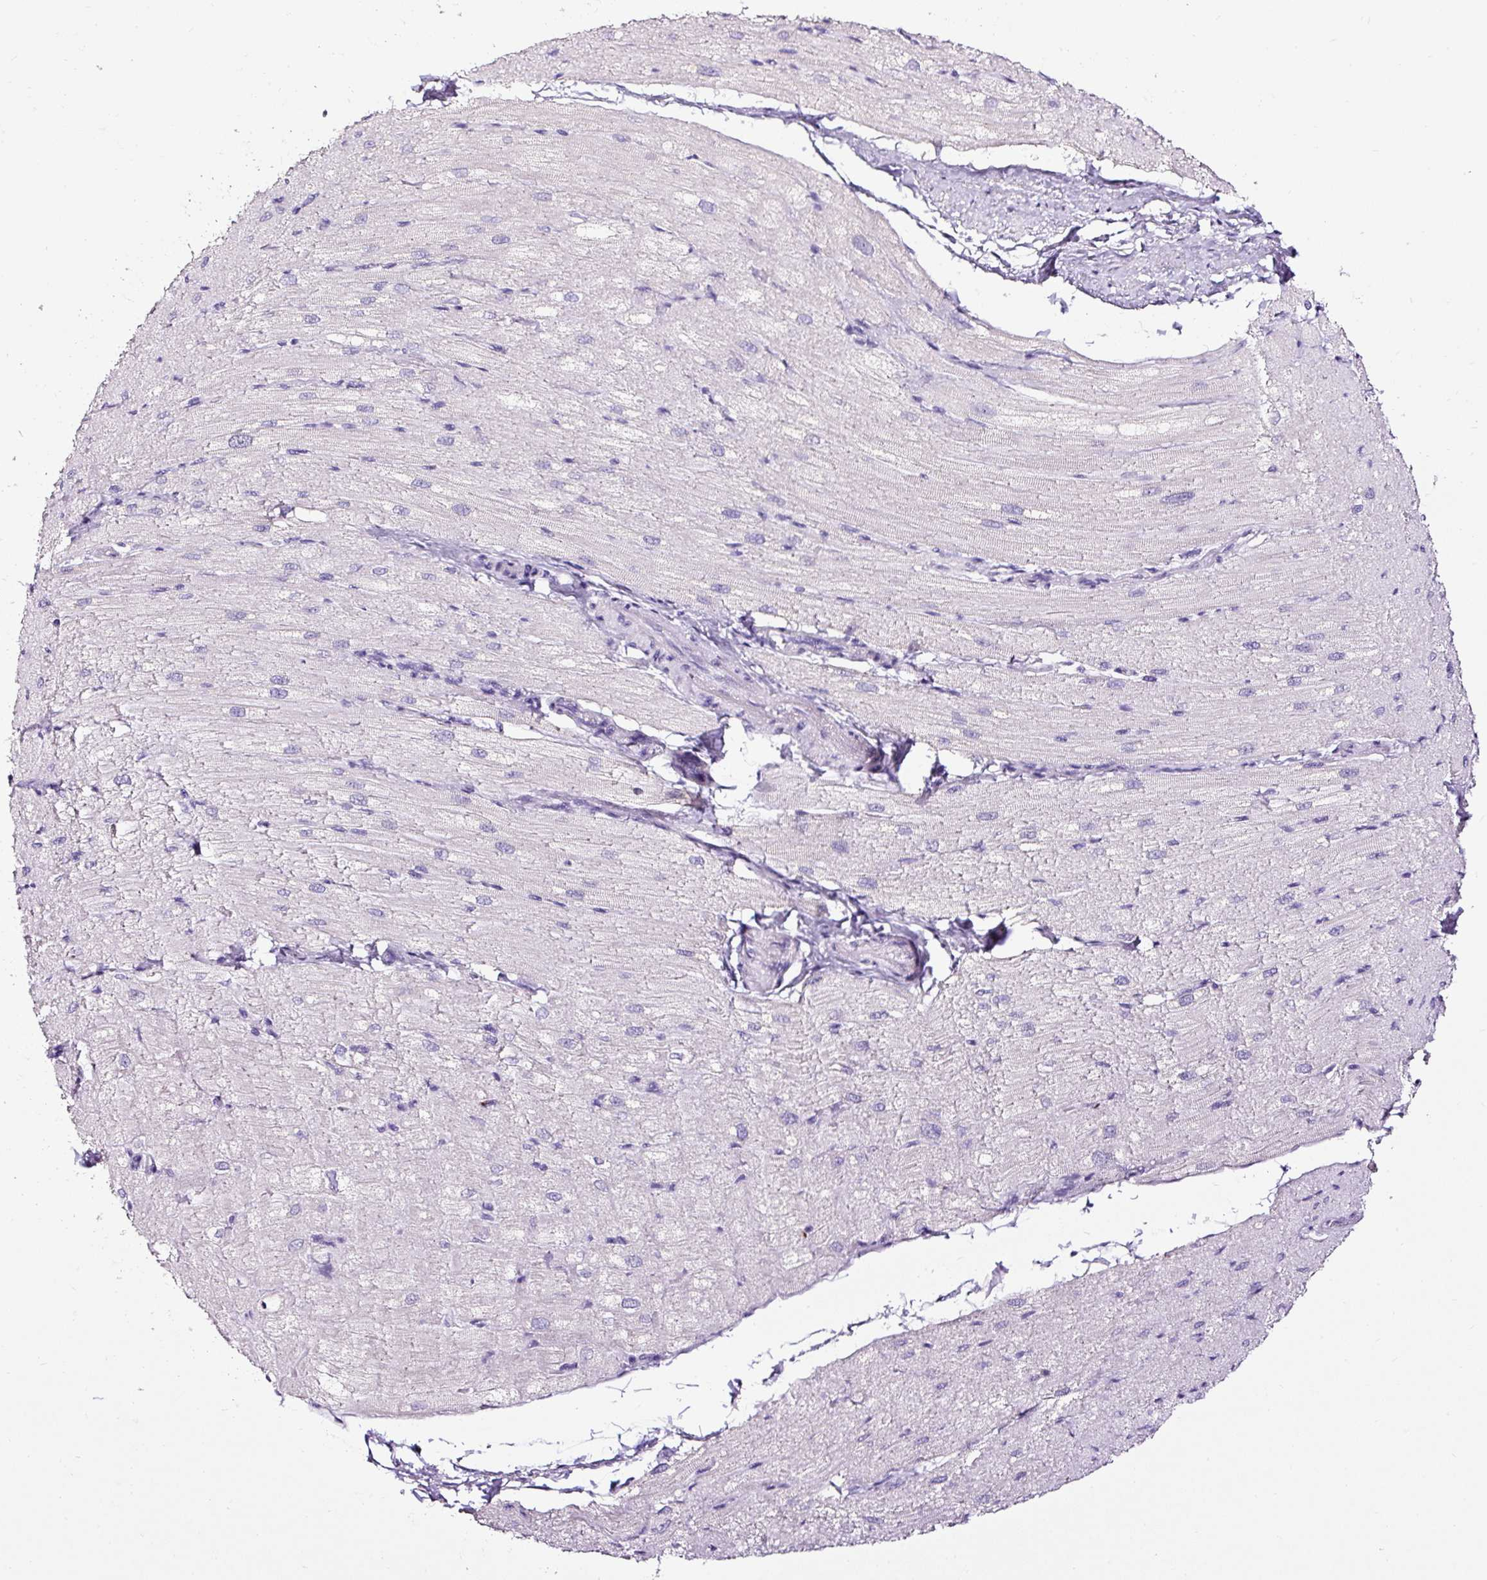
{"staining": {"intensity": "negative", "quantity": "none", "location": "none"}, "tissue": "heart muscle", "cell_type": "Cardiomyocytes", "image_type": "normal", "snomed": [{"axis": "morphology", "description": "Normal tissue, NOS"}, {"axis": "topography", "description": "Heart"}], "caption": "Histopathology image shows no significant protein expression in cardiomyocytes of unremarkable heart muscle.", "gene": "SLC7A8", "patient": {"sex": "male", "age": 62}}